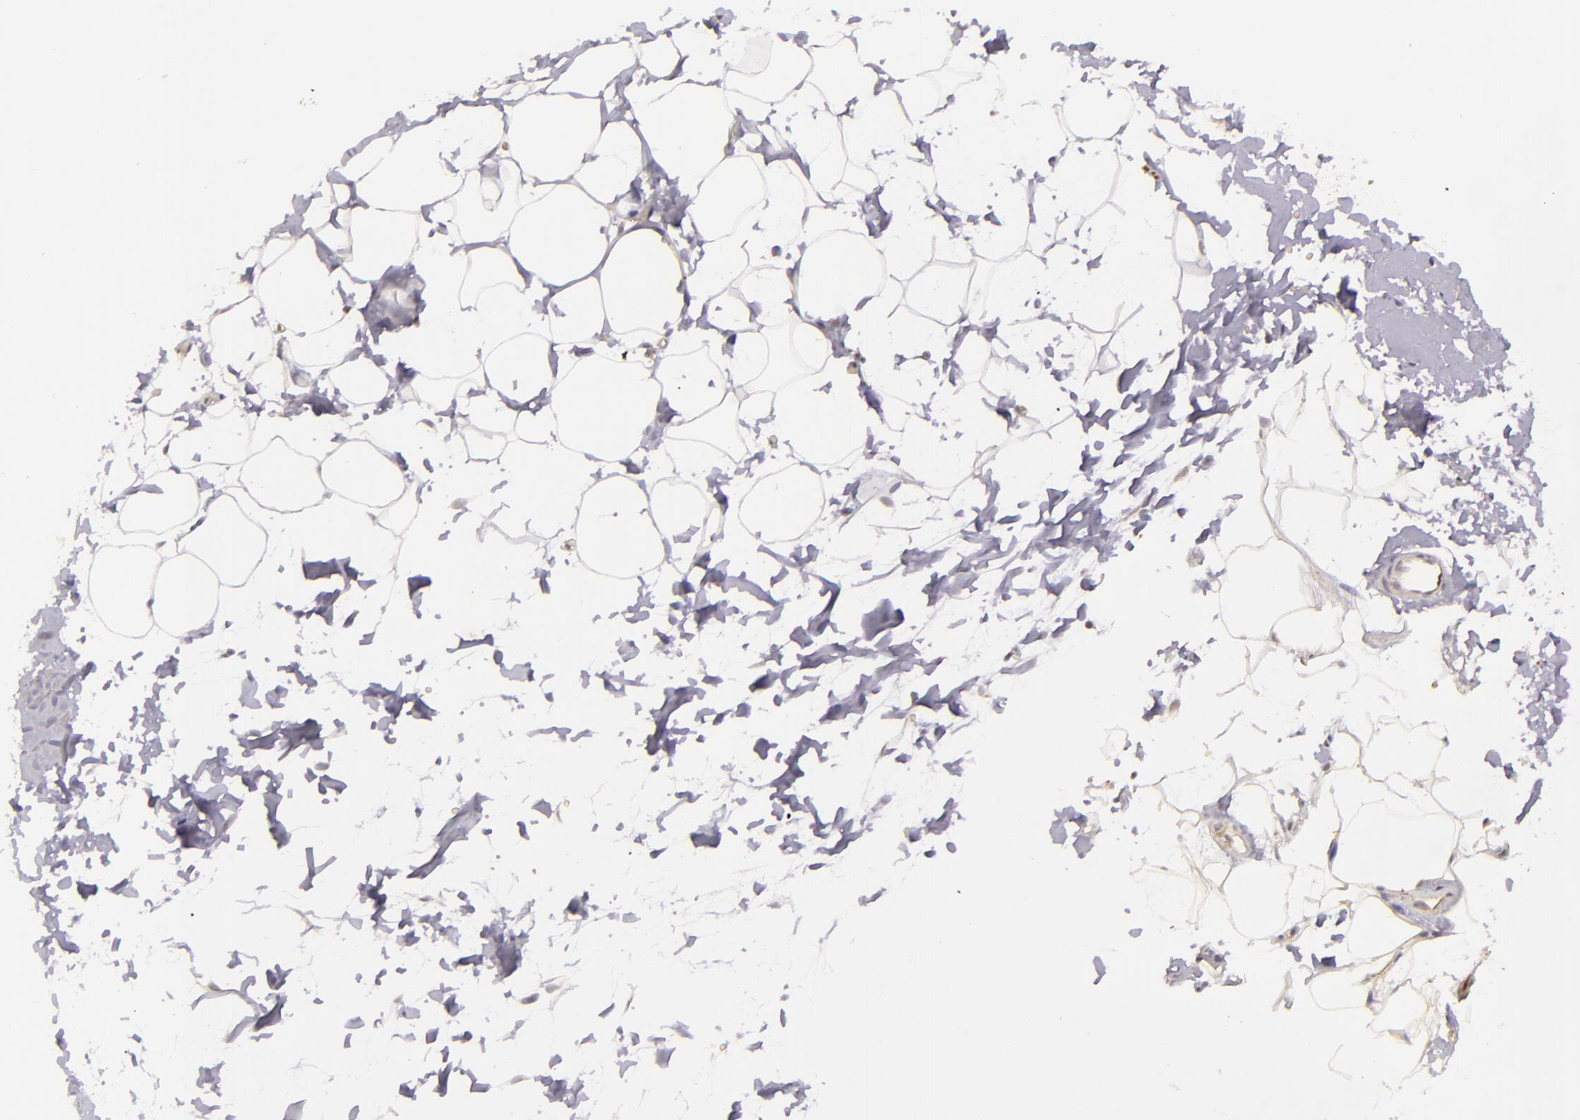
{"staining": {"intensity": "negative", "quantity": "none", "location": "none"}, "tissue": "adipose tissue", "cell_type": "Adipocytes", "image_type": "normal", "snomed": [{"axis": "morphology", "description": "Normal tissue, NOS"}, {"axis": "morphology", "description": "Fibrosis, NOS"}, {"axis": "topography", "description": "Breast"}], "caption": "This is a micrograph of IHC staining of normal adipose tissue, which shows no staining in adipocytes. (Brightfield microscopy of DAB (3,3'-diaminobenzidine) IHC at high magnification).", "gene": "SYTL4", "patient": {"sex": "female", "age": 24}}